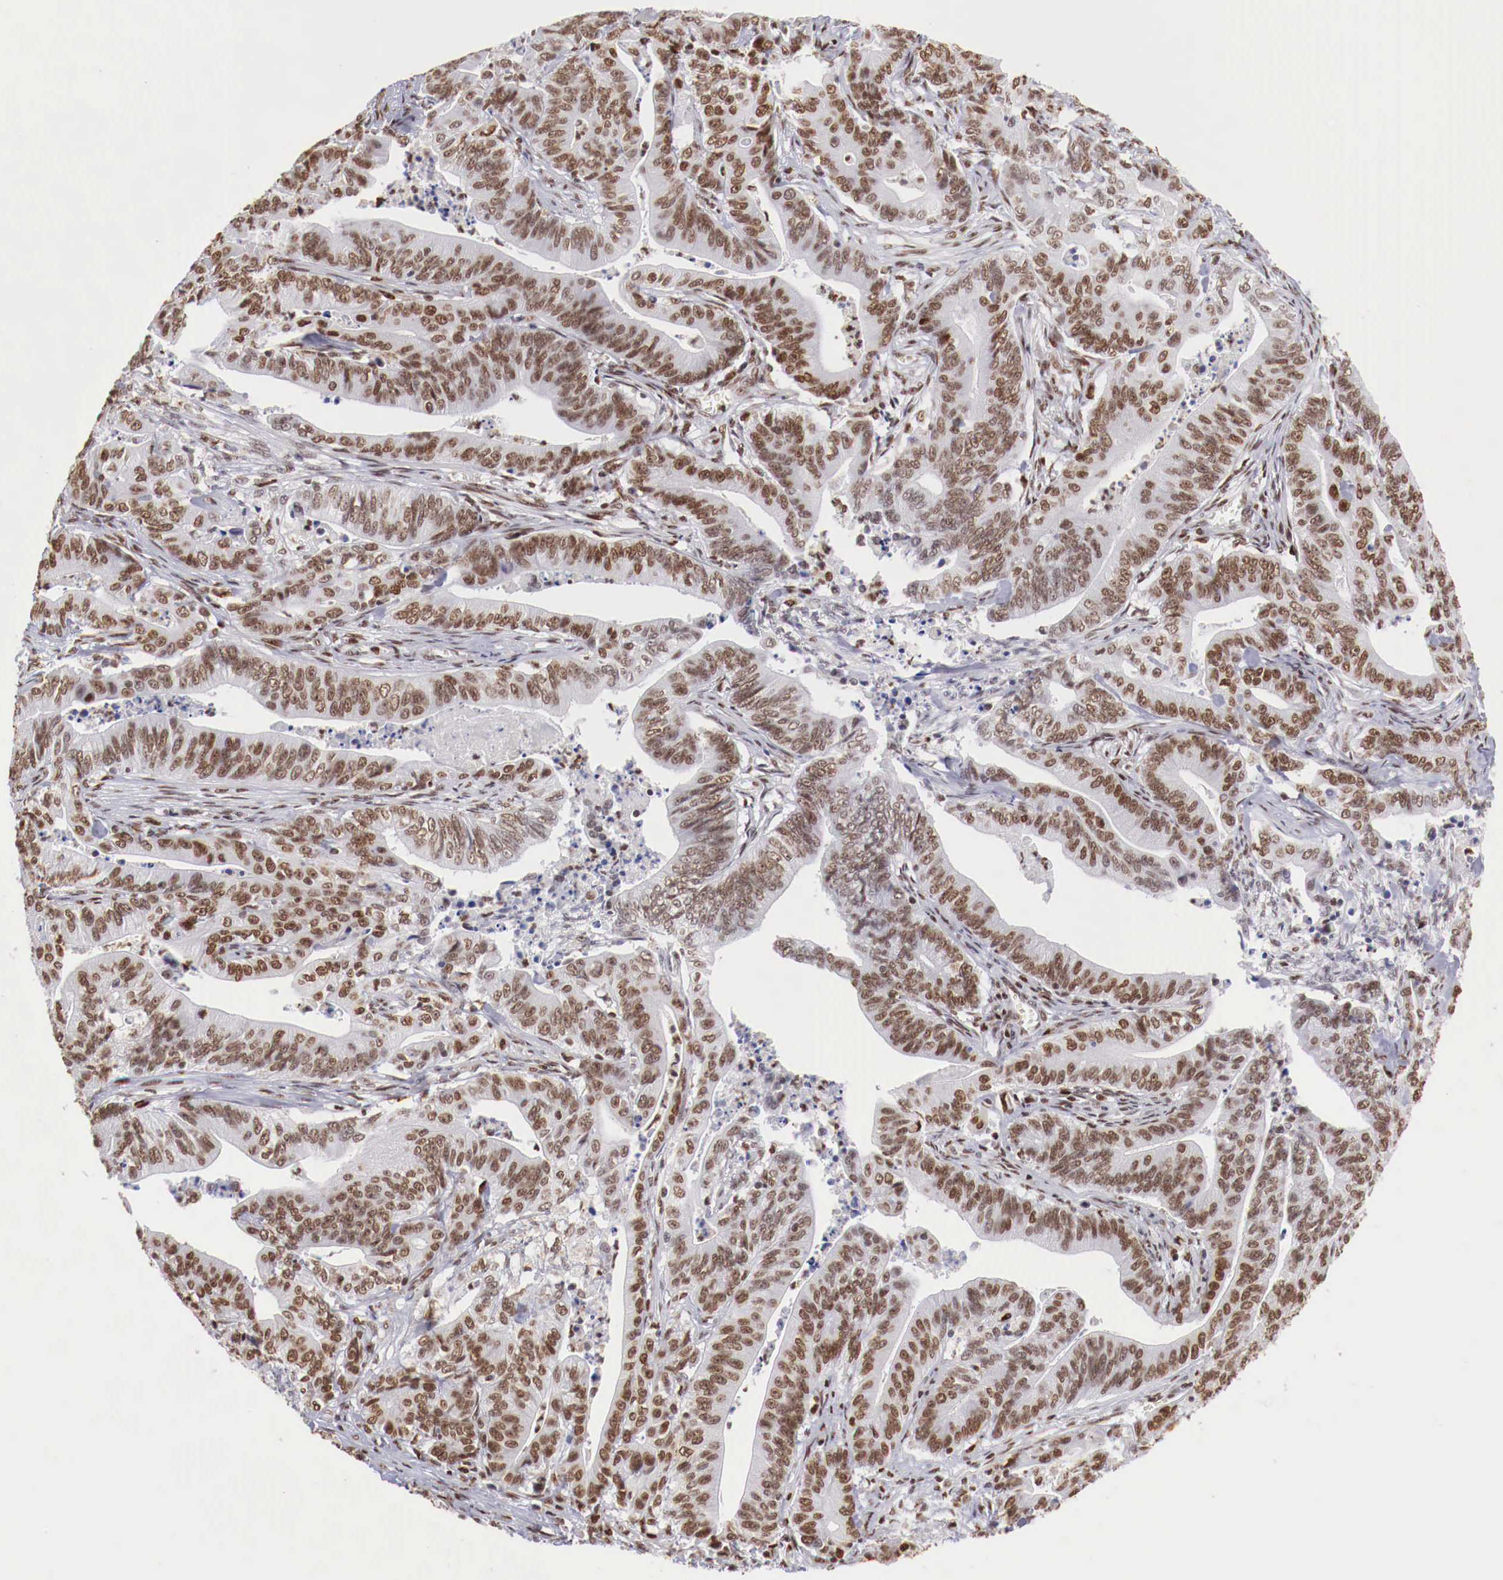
{"staining": {"intensity": "moderate", "quantity": ">75%", "location": "nuclear"}, "tissue": "stomach cancer", "cell_type": "Tumor cells", "image_type": "cancer", "snomed": [{"axis": "morphology", "description": "Adenocarcinoma, NOS"}, {"axis": "topography", "description": "Stomach, lower"}], "caption": "Immunohistochemical staining of human adenocarcinoma (stomach) demonstrates moderate nuclear protein positivity in approximately >75% of tumor cells.", "gene": "MAX", "patient": {"sex": "female", "age": 86}}